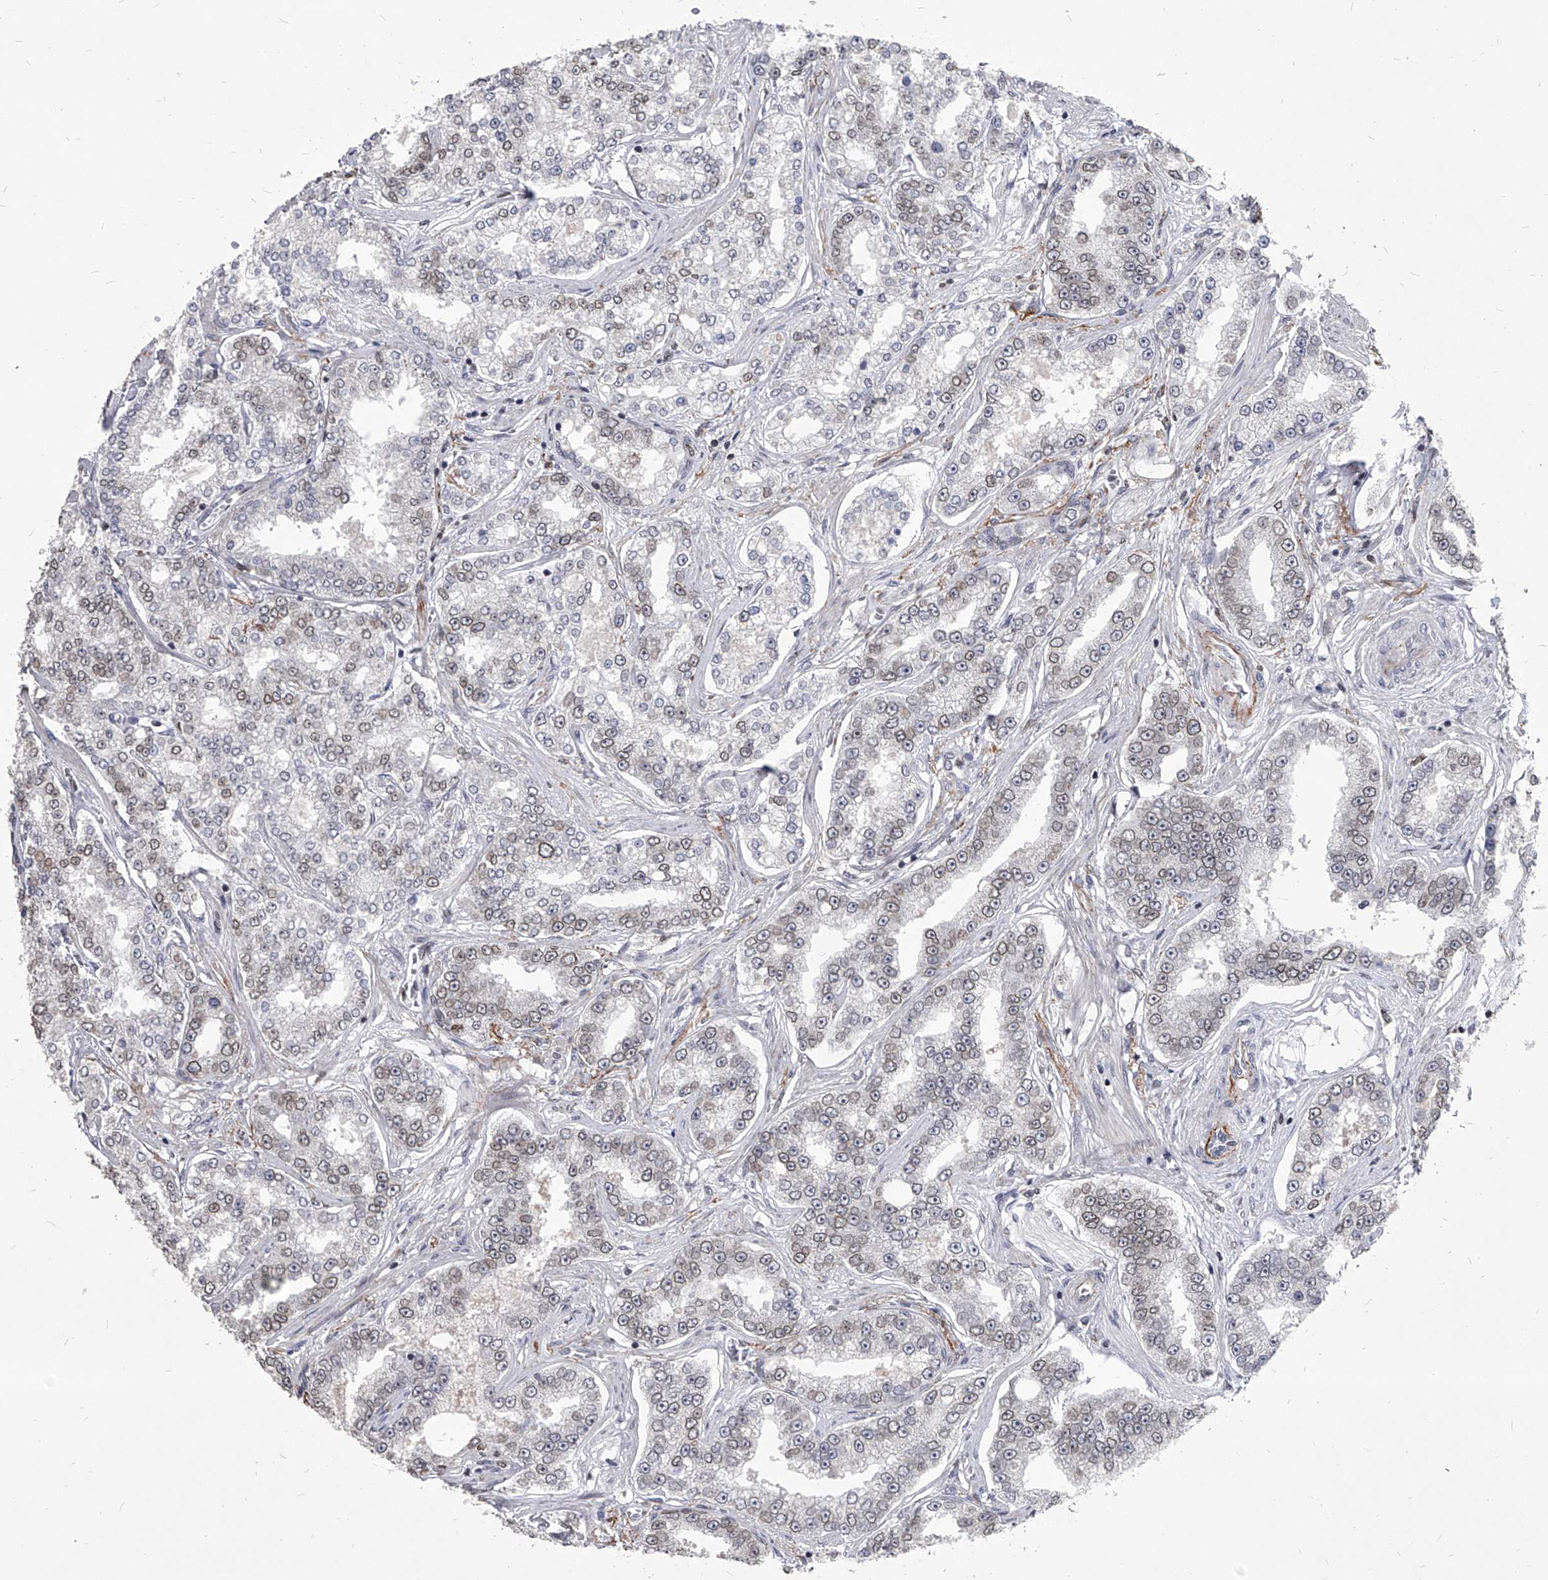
{"staining": {"intensity": "weak", "quantity": "25%-75%", "location": "nuclear"}, "tissue": "prostate cancer", "cell_type": "Tumor cells", "image_type": "cancer", "snomed": [{"axis": "morphology", "description": "Normal tissue, NOS"}, {"axis": "morphology", "description": "Adenocarcinoma, High grade"}, {"axis": "topography", "description": "Prostate"}], "caption": "This image exhibits immunohistochemistry (IHC) staining of prostate adenocarcinoma (high-grade), with low weak nuclear positivity in approximately 25%-75% of tumor cells.", "gene": "PPIL4", "patient": {"sex": "male", "age": 83}}